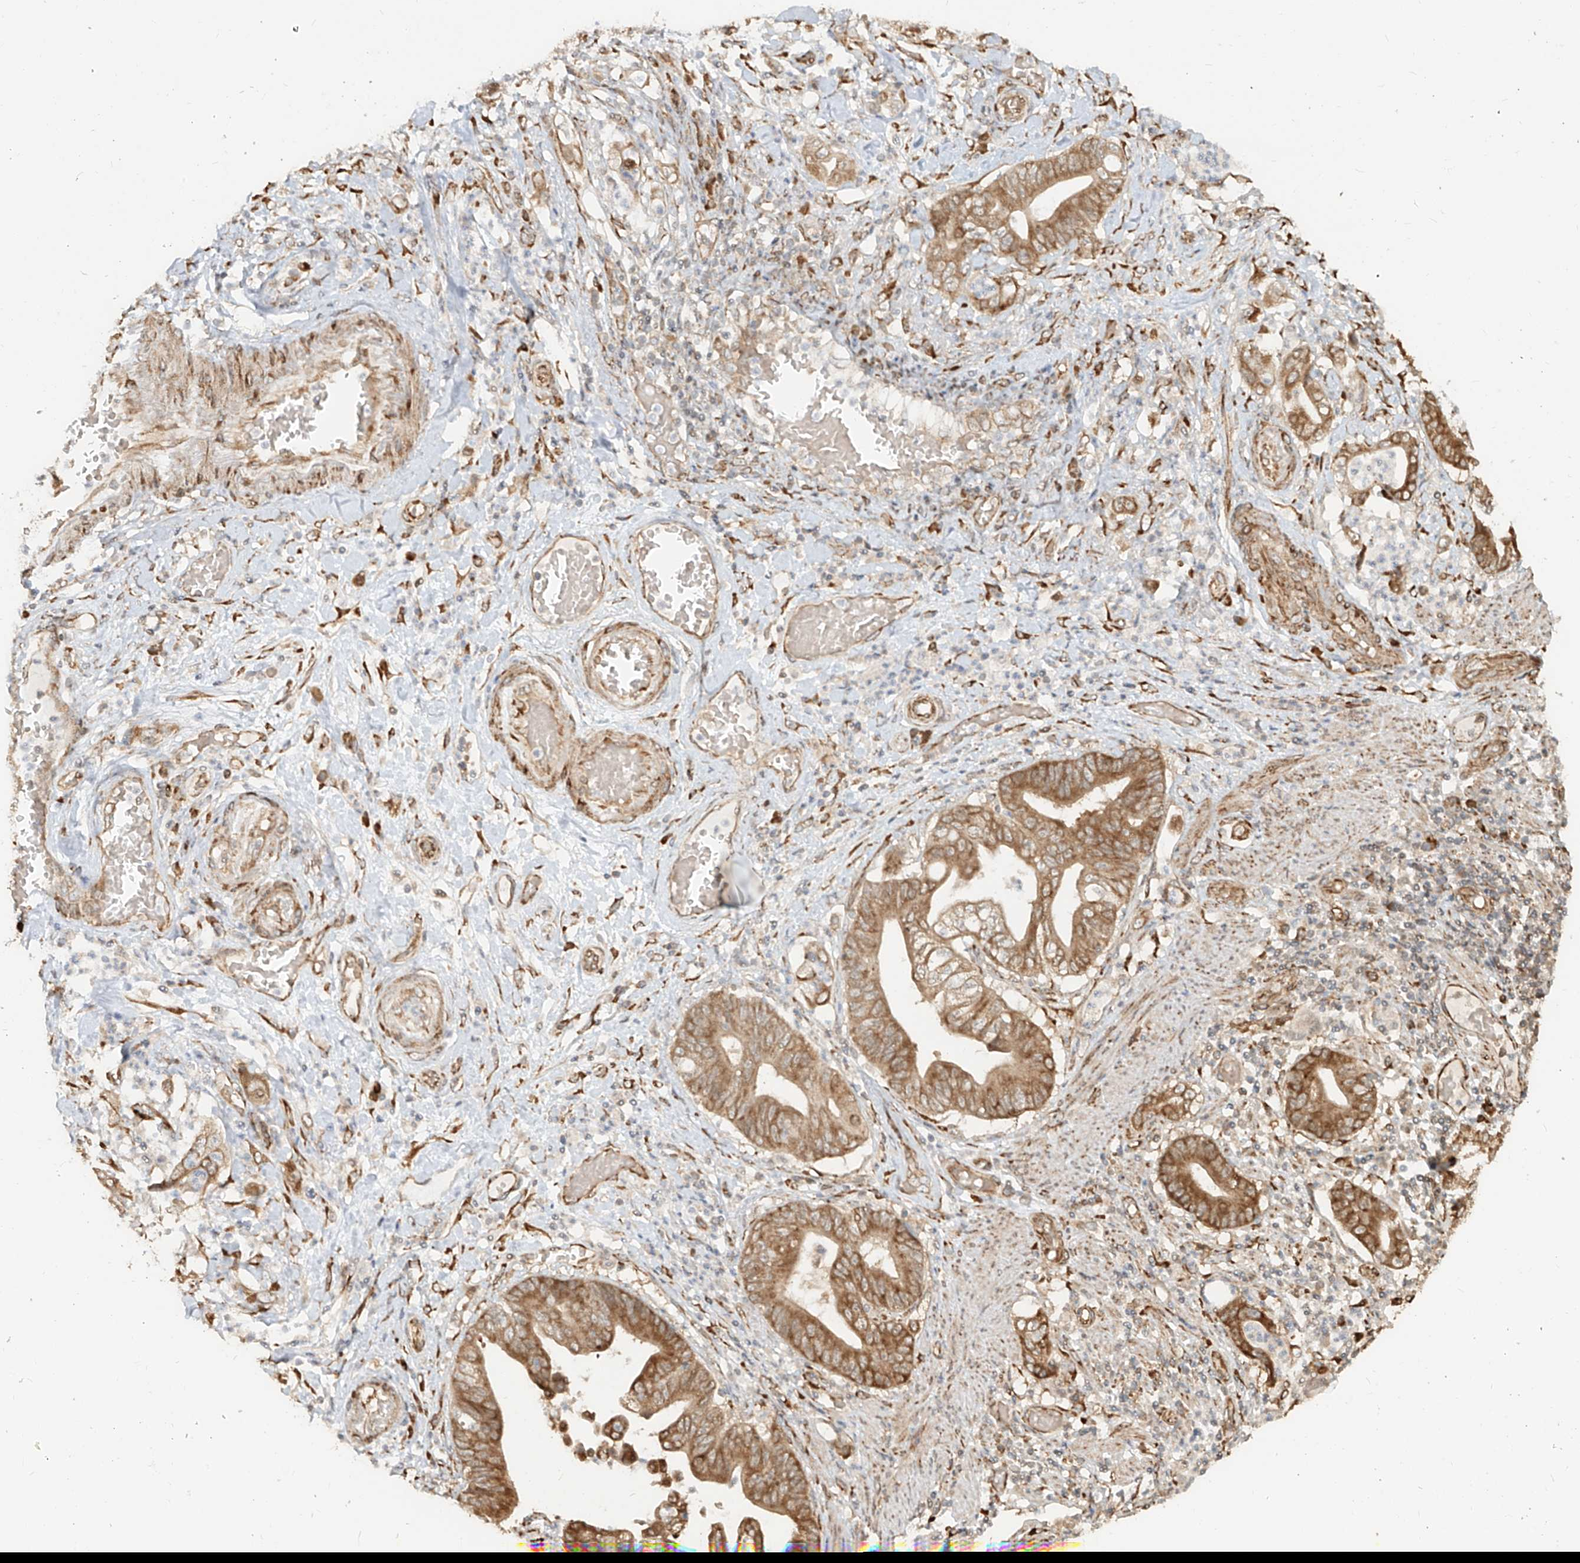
{"staining": {"intensity": "moderate", "quantity": ">75%", "location": "cytoplasmic/membranous"}, "tissue": "stomach cancer", "cell_type": "Tumor cells", "image_type": "cancer", "snomed": [{"axis": "morphology", "description": "Adenocarcinoma, NOS"}, {"axis": "topography", "description": "Stomach"}], "caption": "Stomach cancer (adenocarcinoma) stained with DAB immunohistochemistry (IHC) demonstrates medium levels of moderate cytoplasmic/membranous expression in about >75% of tumor cells.", "gene": "UBE2K", "patient": {"sex": "female", "age": 73}}